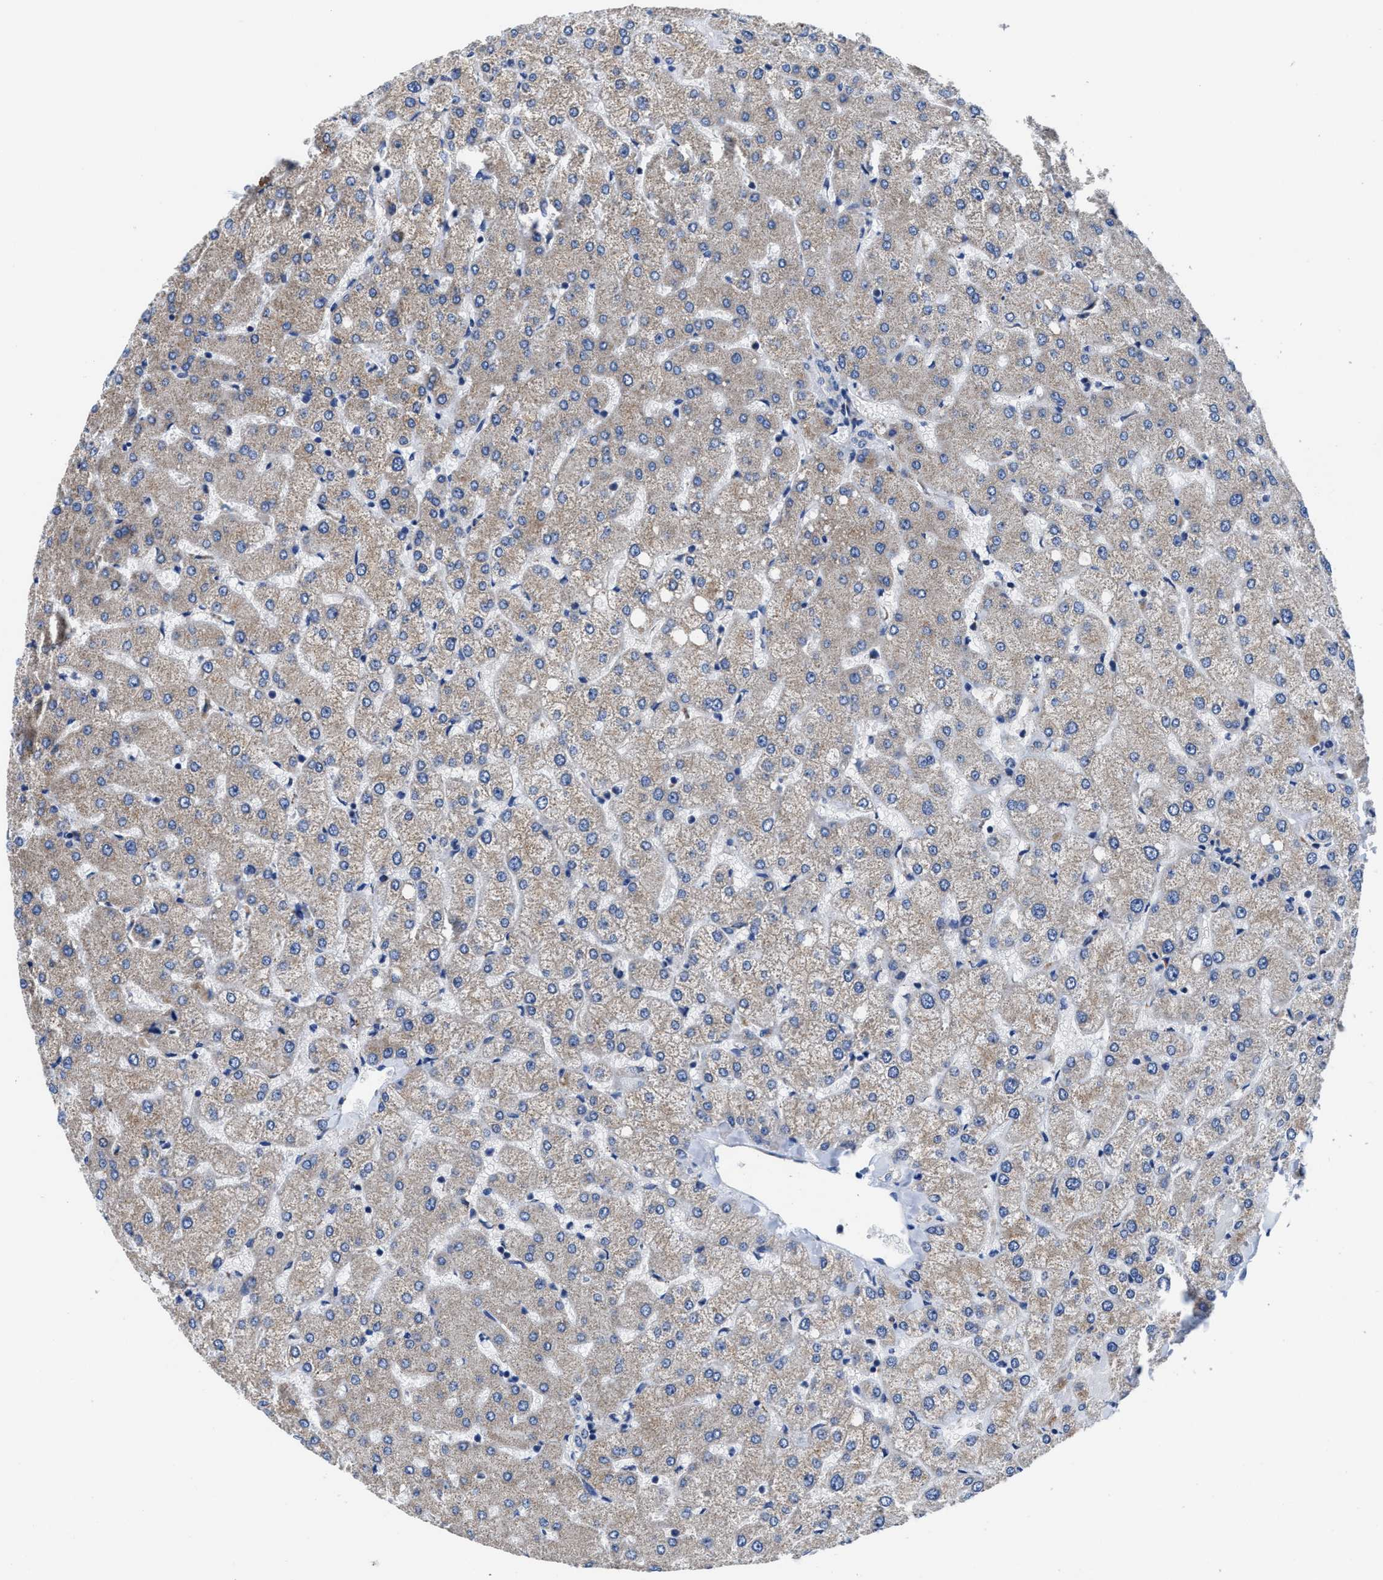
{"staining": {"intensity": "weak", "quantity": "<25%", "location": "cytoplasmic/membranous"}, "tissue": "liver", "cell_type": "Cholangiocytes", "image_type": "normal", "snomed": [{"axis": "morphology", "description": "Normal tissue, NOS"}, {"axis": "topography", "description": "Liver"}], "caption": "Image shows no protein staining in cholangiocytes of normal liver. The staining is performed using DAB brown chromogen with nuclei counter-stained in using hematoxylin.", "gene": "TMEM30A", "patient": {"sex": "female", "age": 54}}